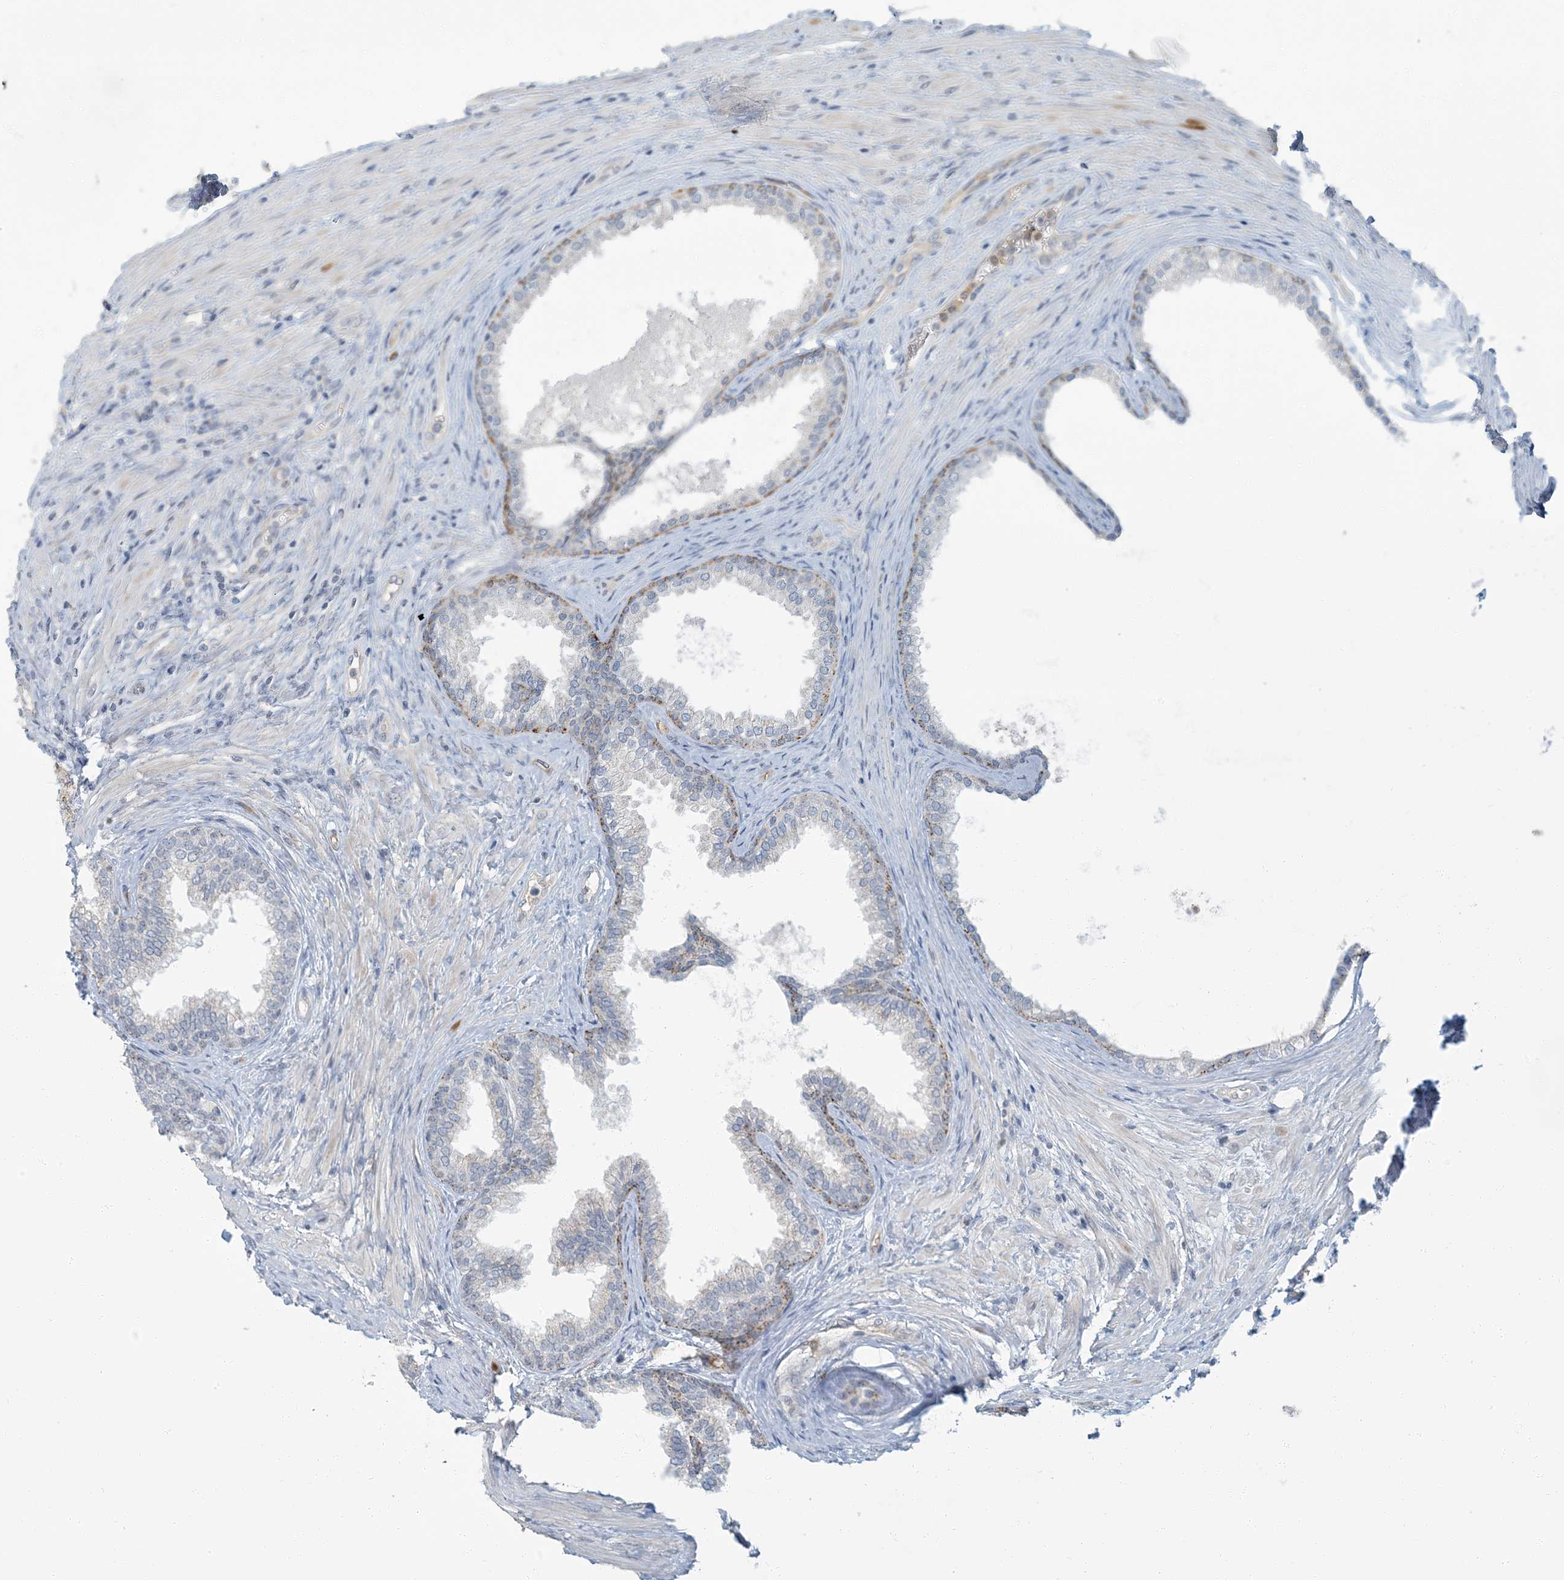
{"staining": {"intensity": "moderate", "quantity": "<25%", "location": "cytoplasmic/membranous"}, "tissue": "prostate", "cell_type": "Glandular cells", "image_type": "normal", "snomed": [{"axis": "morphology", "description": "Normal tissue, NOS"}, {"axis": "topography", "description": "Prostate"}], "caption": "Prostate stained with a protein marker demonstrates moderate staining in glandular cells.", "gene": "EPHA4", "patient": {"sex": "male", "age": 76}}